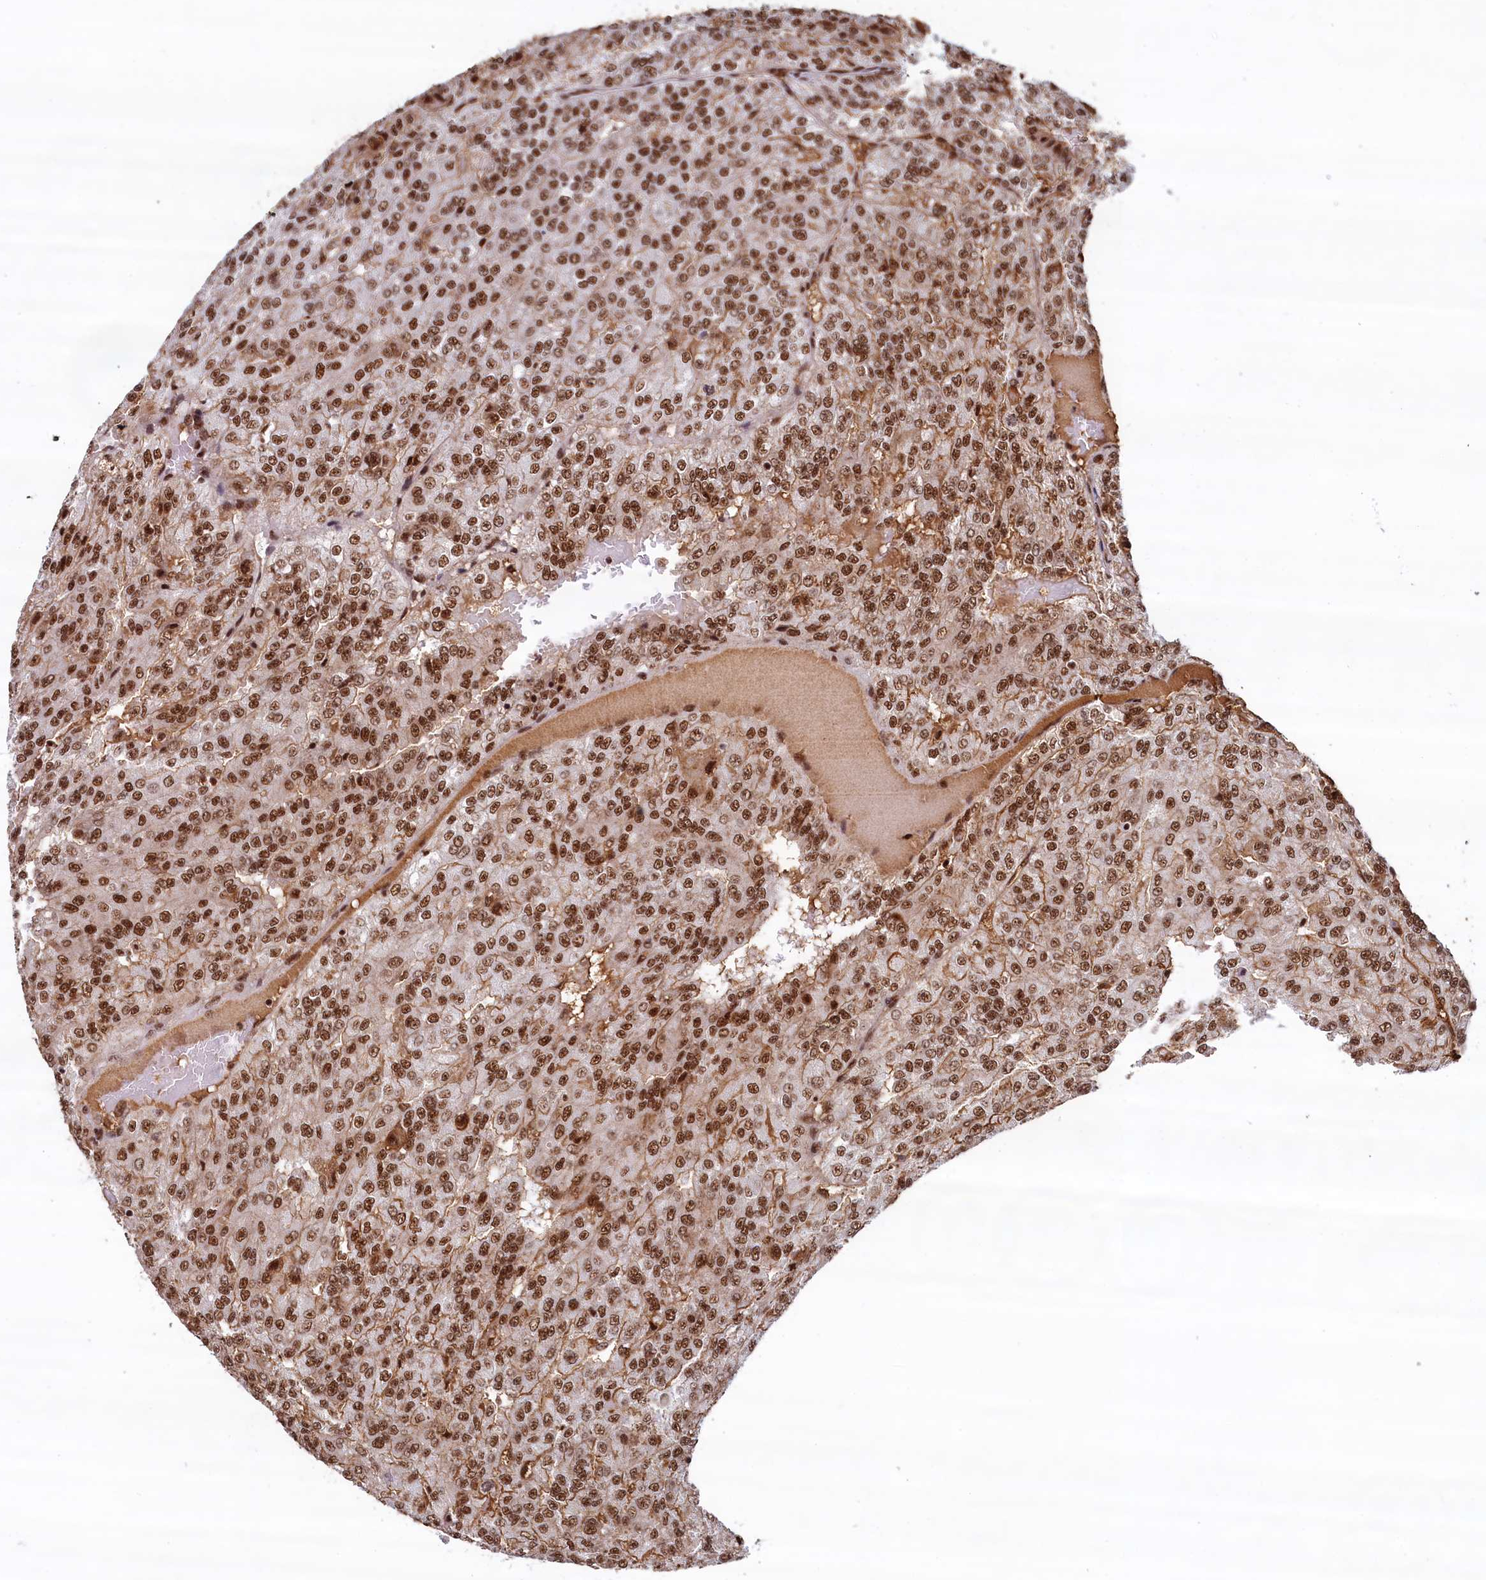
{"staining": {"intensity": "strong", "quantity": ">75%", "location": "nuclear"}, "tissue": "renal cancer", "cell_type": "Tumor cells", "image_type": "cancer", "snomed": [{"axis": "morphology", "description": "Adenocarcinoma, NOS"}, {"axis": "topography", "description": "Kidney"}], "caption": "A photomicrograph of human adenocarcinoma (renal) stained for a protein exhibits strong nuclear brown staining in tumor cells.", "gene": "ZC3H18", "patient": {"sex": "female", "age": 63}}